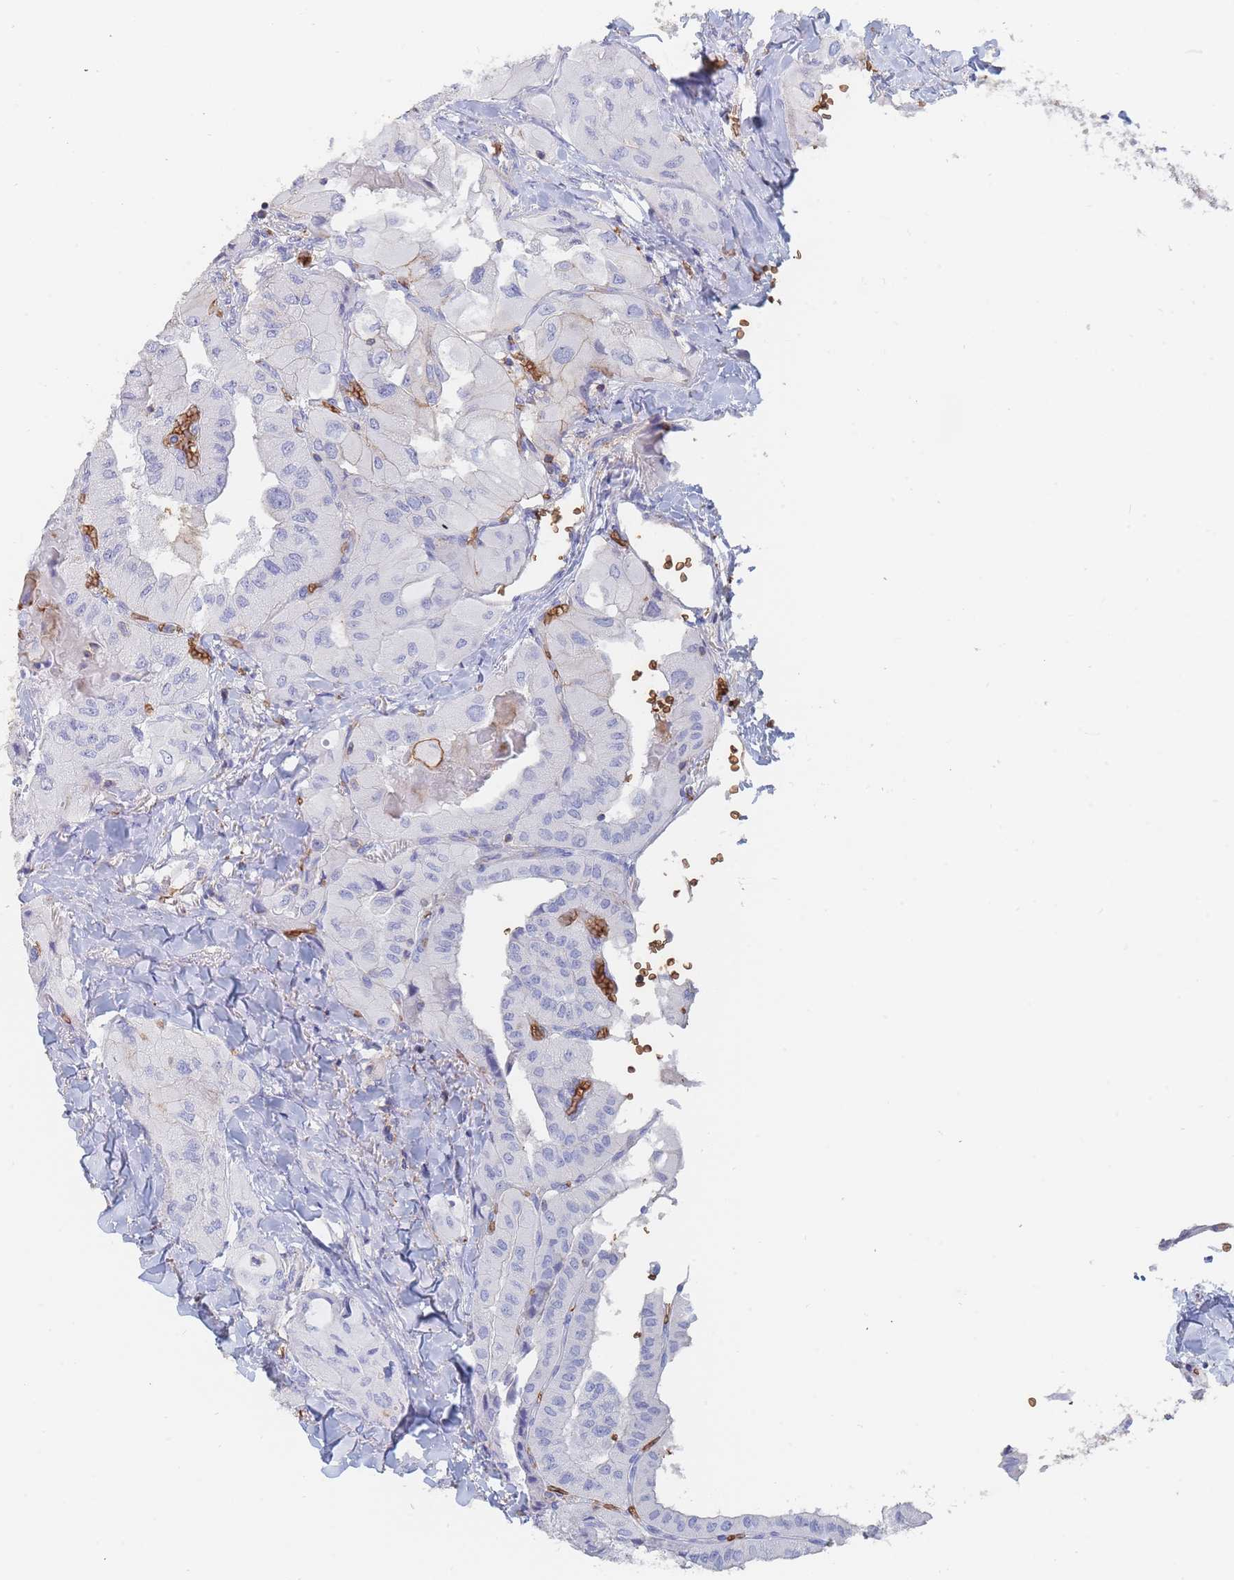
{"staining": {"intensity": "negative", "quantity": "none", "location": "none"}, "tissue": "thyroid cancer", "cell_type": "Tumor cells", "image_type": "cancer", "snomed": [{"axis": "morphology", "description": "Normal tissue, NOS"}, {"axis": "morphology", "description": "Papillary adenocarcinoma, NOS"}, {"axis": "topography", "description": "Thyroid gland"}], "caption": "IHC photomicrograph of papillary adenocarcinoma (thyroid) stained for a protein (brown), which reveals no staining in tumor cells.", "gene": "SLC2A1", "patient": {"sex": "female", "age": 59}}